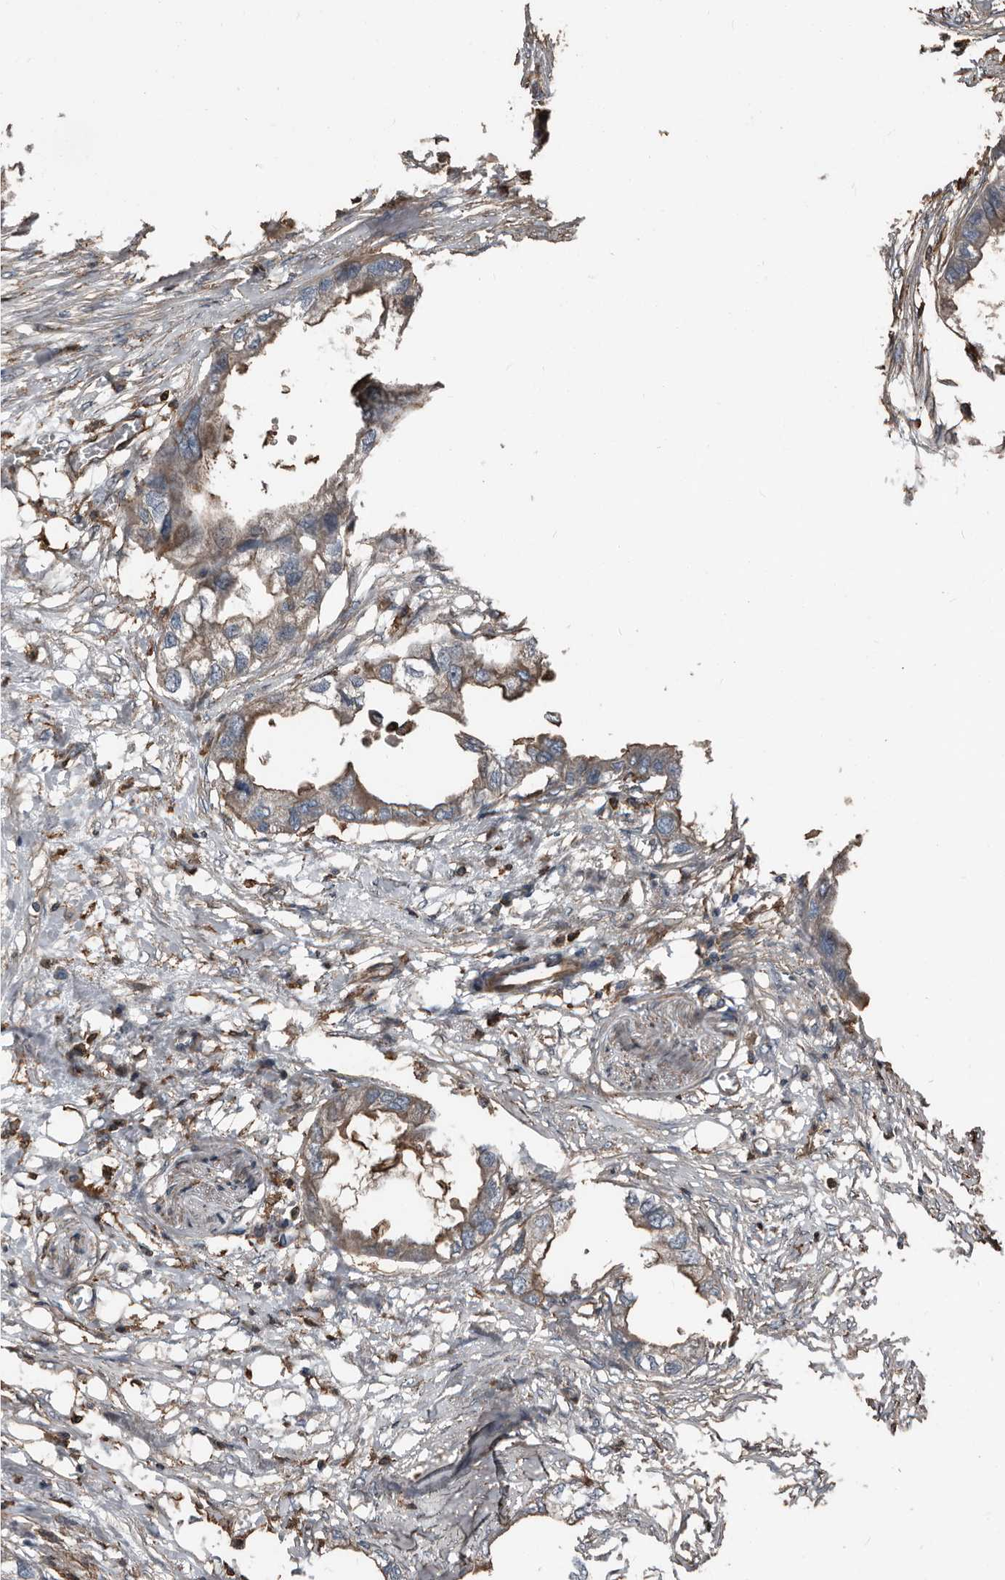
{"staining": {"intensity": "moderate", "quantity": "25%-75%", "location": "cytoplasmic/membranous"}, "tissue": "endometrial cancer", "cell_type": "Tumor cells", "image_type": "cancer", "snomed": [{"axis": "morphology", "description": "Adenocarcinoma, NOS"}, {"axis": "morphology", "description": "Adenocarcinoma, metastatic, NOS"}, {"axis": "topography", "description": "Adipose tissue"}, {"axis": "topography", "description": "Endometrium"}], "caption": "DAB immunohistochemical staining of human endometrial cancer displays moderate cytoplasmic/membranous protein expression in about 25%-75% of tumor cells.", "gene": "DENND6B", "patient": {"sex": "female", "age": 67}}